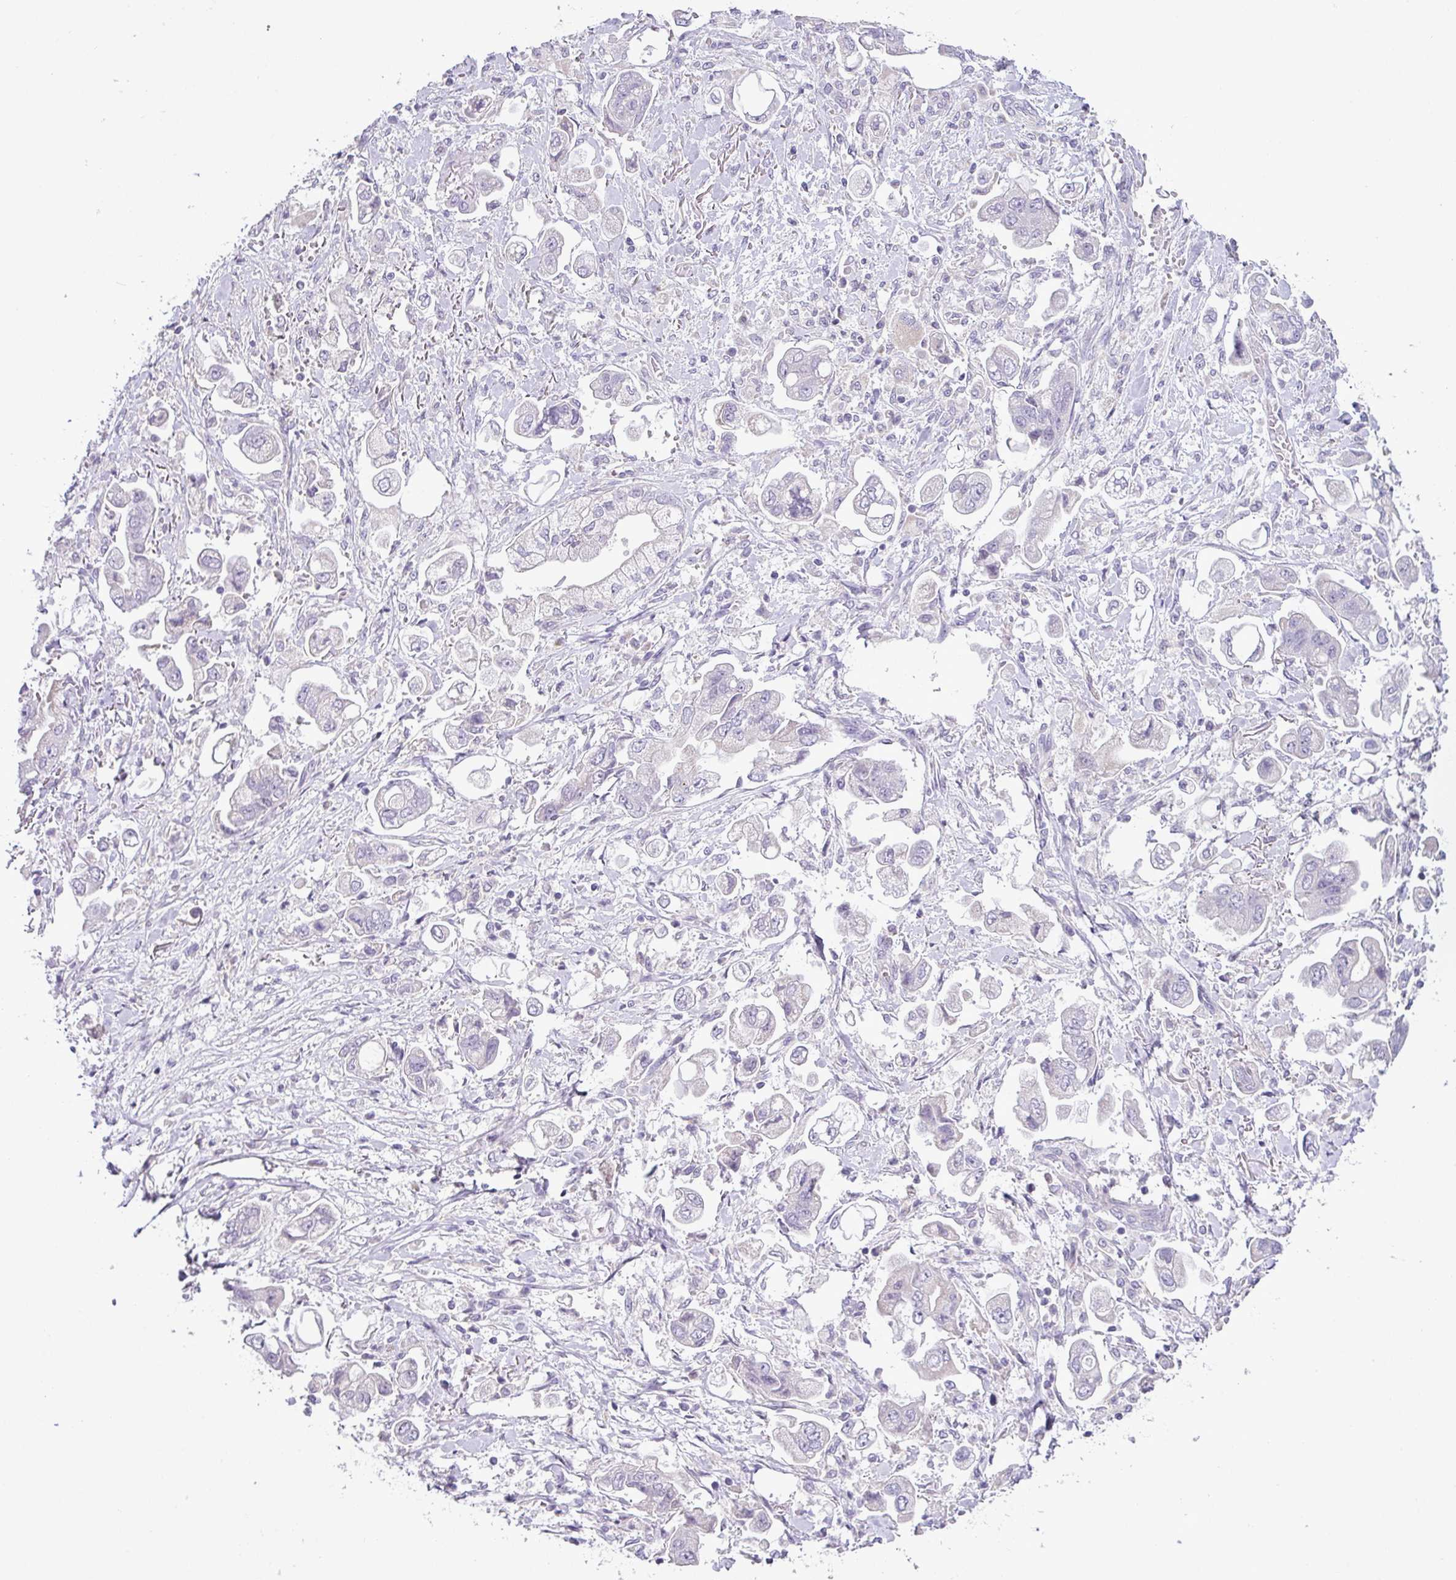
{"staining": {"intensity": "negative", "quantity": "none", "location": "none"}, "tissue": "stomach cancer", "cell_type": "Tumor cells", "image_type": "cancer", "snomed": [{"axis": "morphology", "description": "Adenocarcinoma, NOS"}, {"axis": "topography", "description": "Stomach"}], "caption": "Immunohistochemical staining of stomach cancer exhibits no significant staining in tumor cells.", "gene": "HBEGF", "patient": {"sex": "male", "age": 62}}